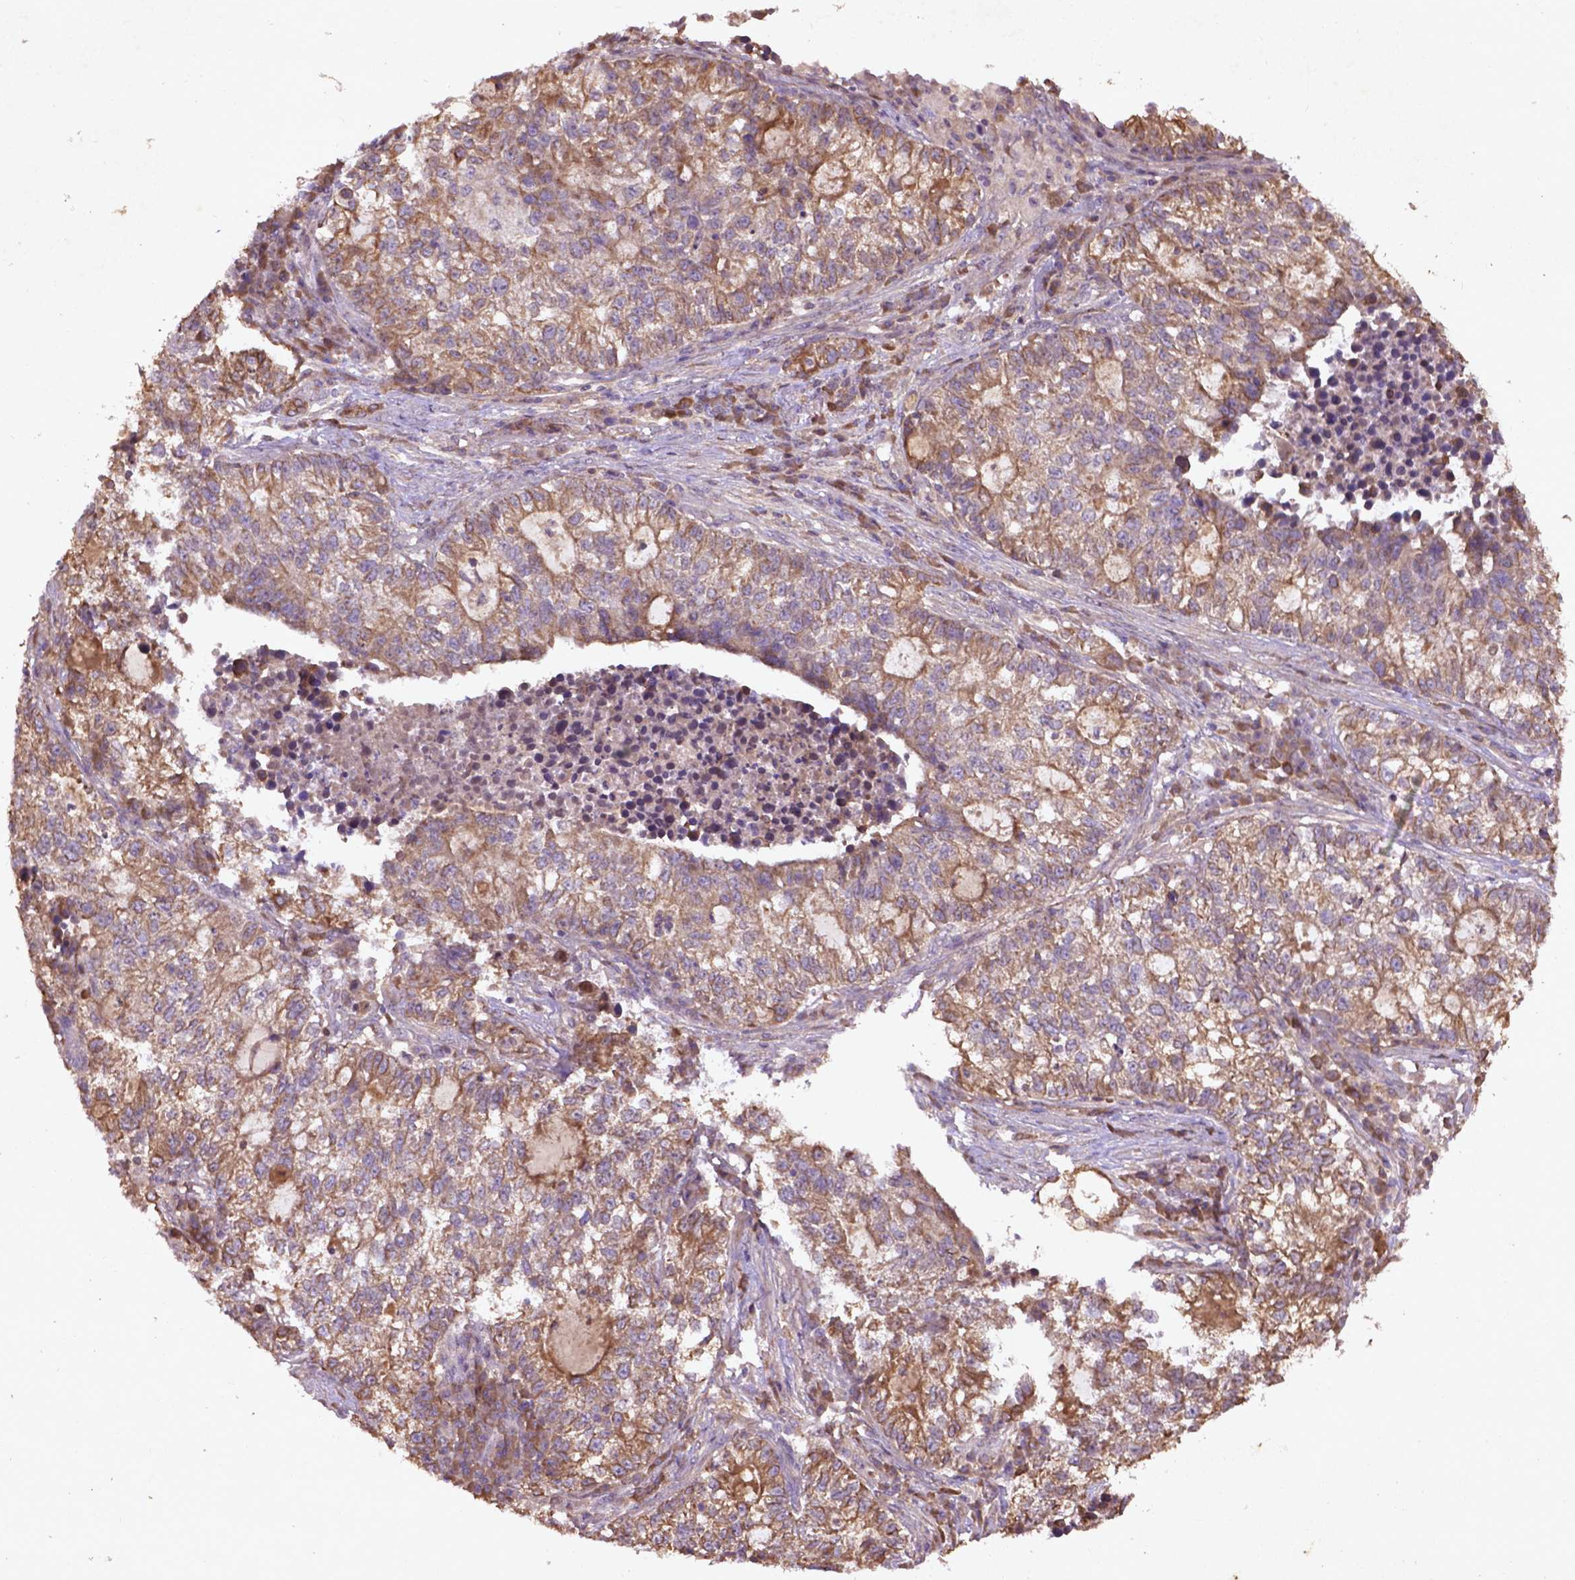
{"staining": {"intensity": "moderate", "quantity": ">75%", "location": "cytoplasmic/membranous"}, "tissue": "lung cancer", "cell_type": "Tumor cells", "image_type": "cancer", "snomed": [{"axis": "morphology", "description": "Adenocarcinoma, NOS"}, {"axis": "topography", "description": "Lung"}], "caption": "Protein expression by immunohistochemistry (IHC) shows moderate cytoplasmic/membranous expression in approximately >75% of tumor cells in lung cancer (adenocarcinoma). Nuclei are stained in blue.", "gene": "COQ2", "patient": {"sex": "male", "age": 57}}